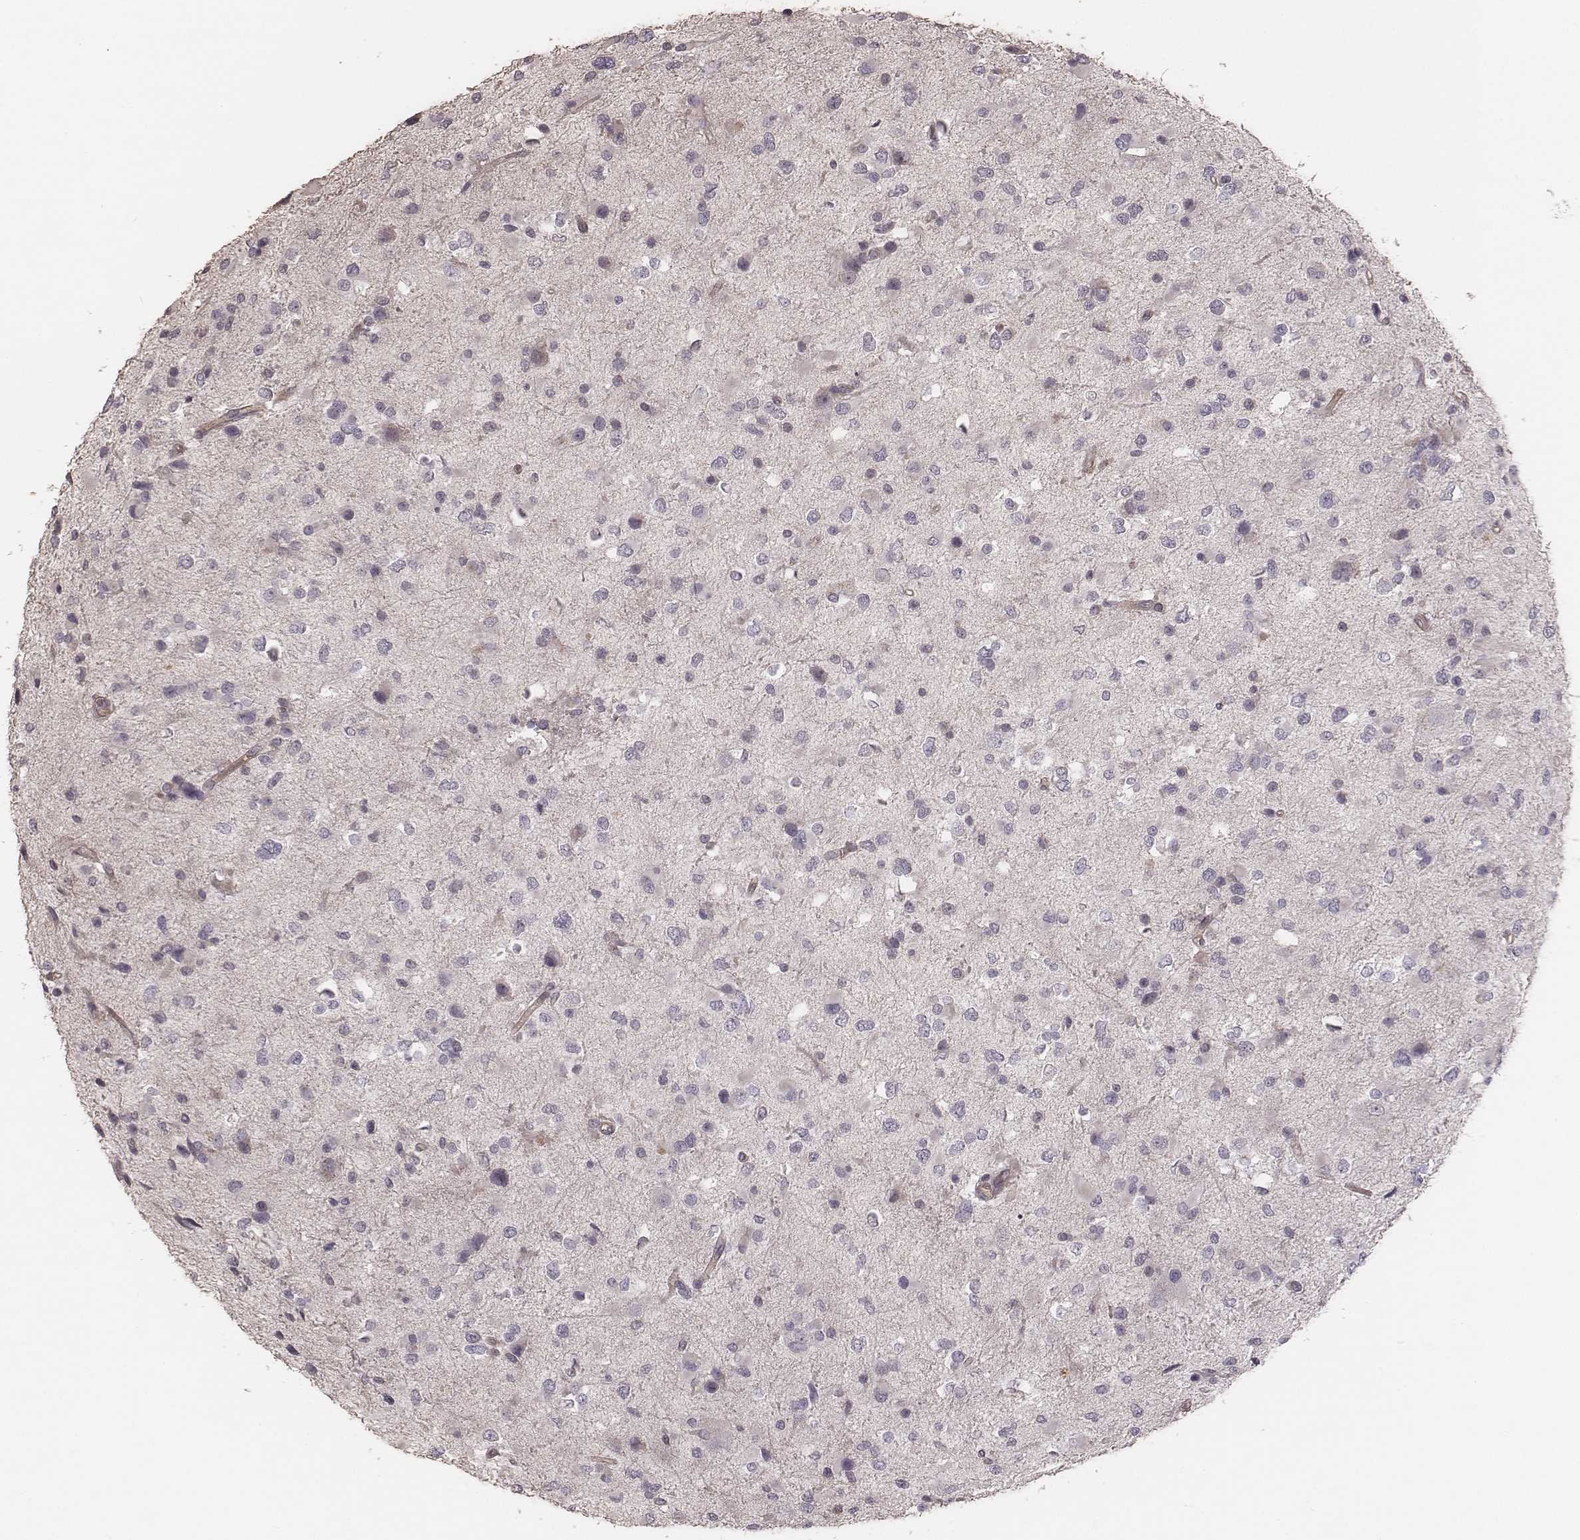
{"staining": {"intensity": "negative", "quantity": "none", "location": "none"}, "tissue": "glioma", "cell_type": "Tumor cells", "image_type": "cancer", "snomed": [{"axis": "morphology", "description": "Glioma, malignant, Low grade"}, {"axis": "topography", "description": "Brain"}], "caption": "Human glioma stained for a protein using IHC shows no expression in tumor cells.", "gene": "OTOGL", "patient": {"sex": "female", "age": 32}}